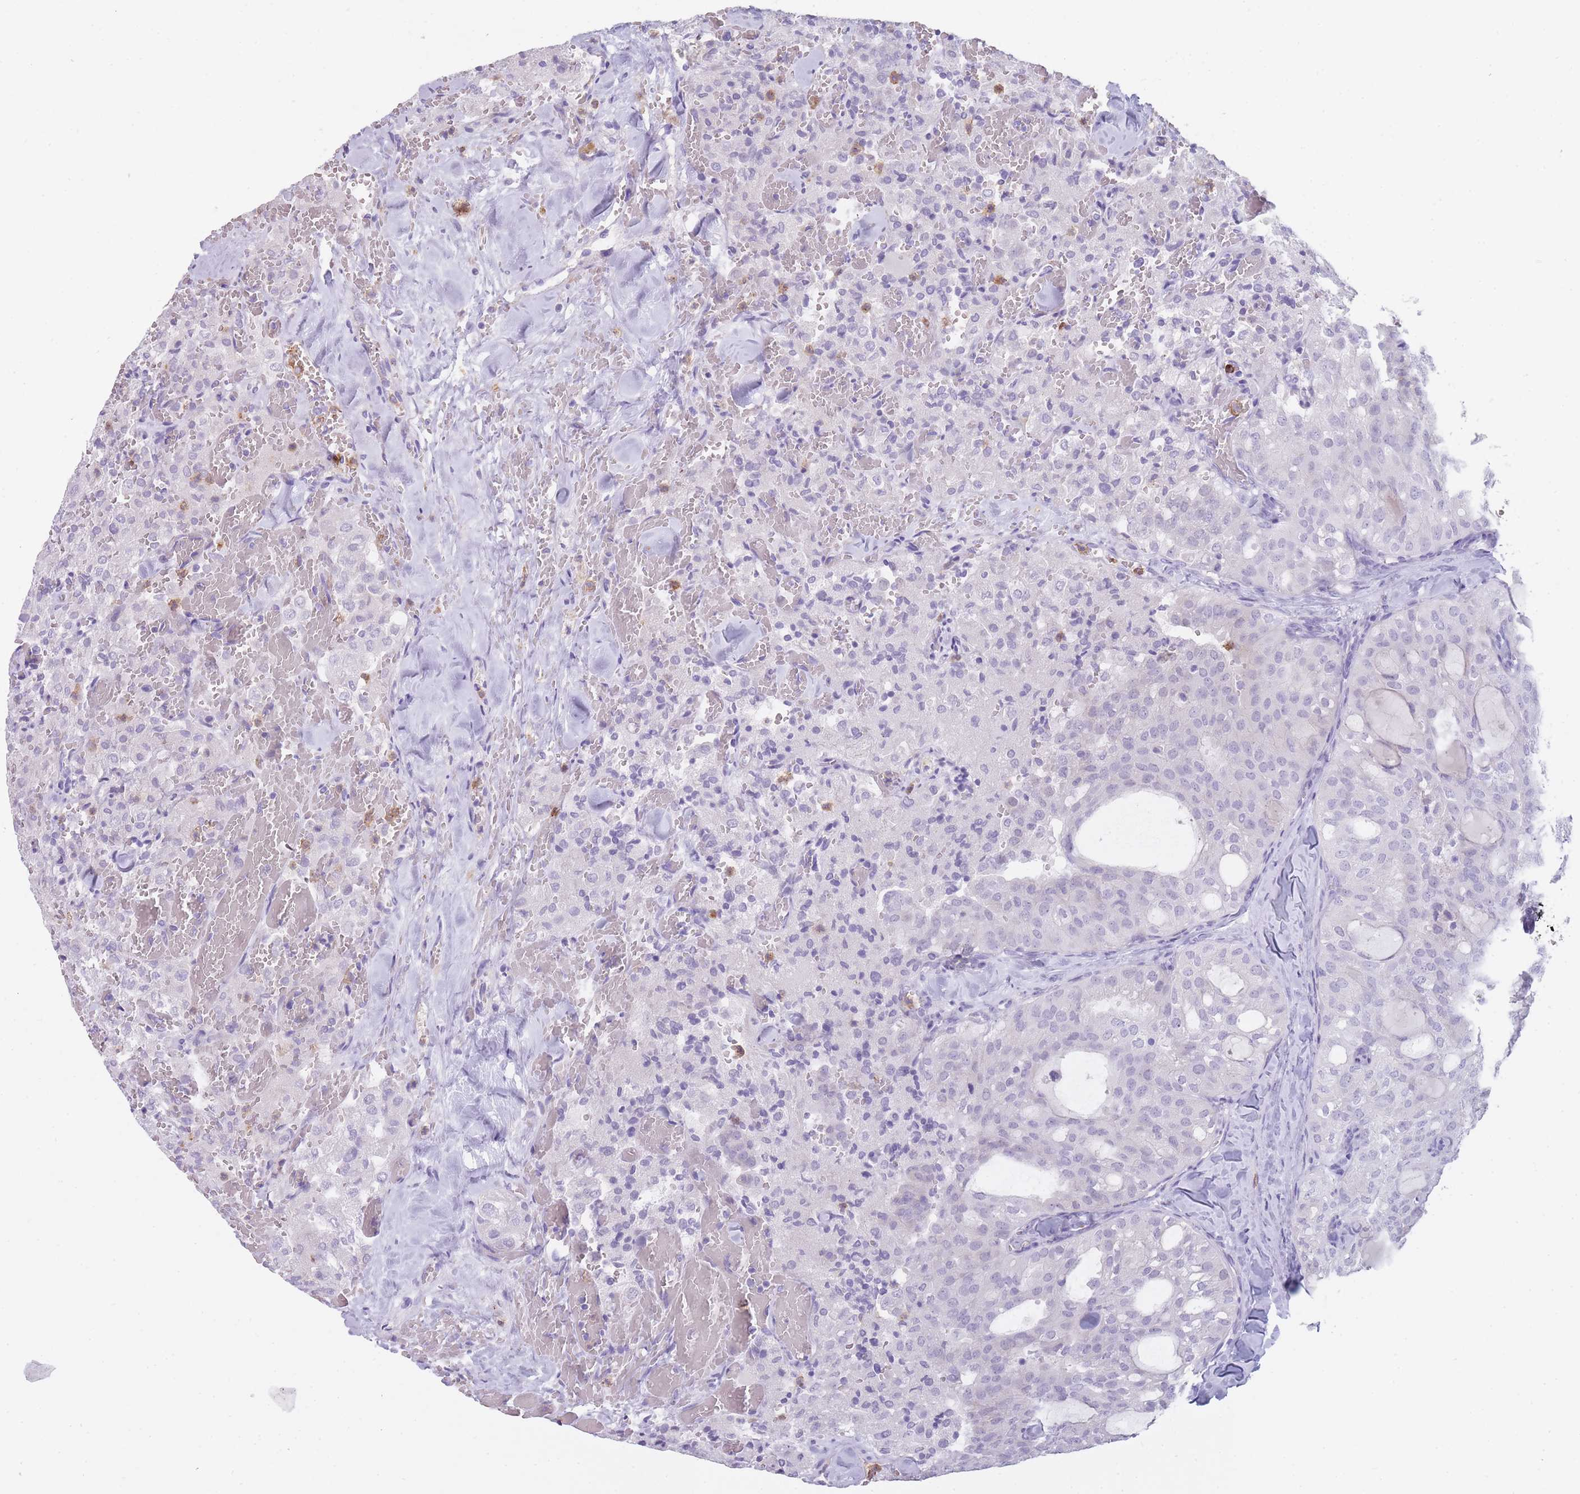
{"staining": {"intensity": "negative", "quantity": "none", "location": "none"}, "tissue": "thyroid cancer", "cell_type": "Tumor cells", "image_type": "cancer", "snomed": [{"axis": "morphology", "description": "Follicular adenoma carcinoma, NOS"}, {"axis": "topography", "description": "Thyroid gland"}], "caption": "Image shows no protein expression in tumor cells of thyroid cancer (follicular adenoma carcinoma) tissue.", "gene": "CR1L", "patient": {"sex": "male", "age": 75}}